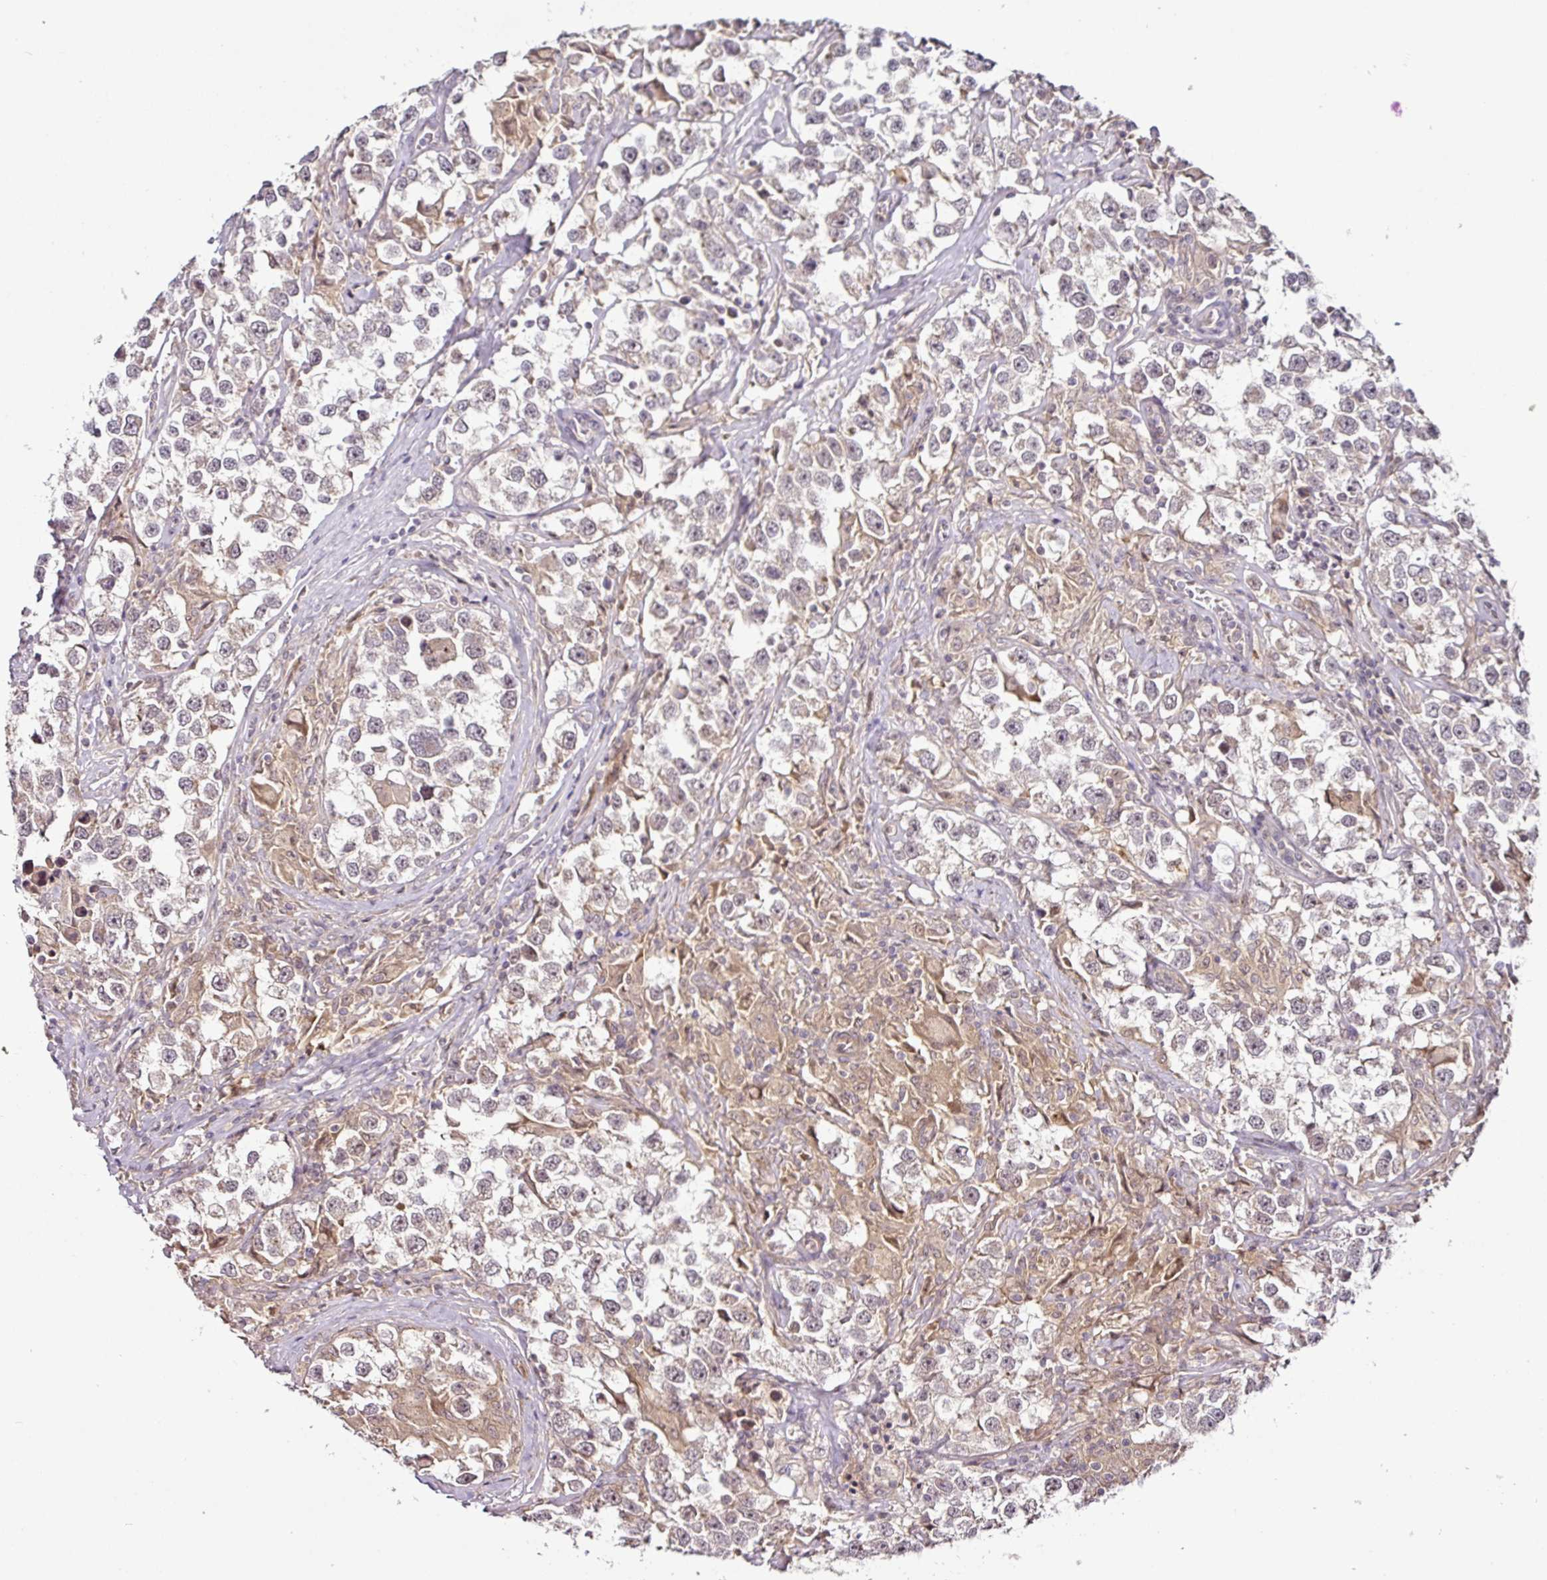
{"staining": {"intensity": "weak", "quantity": "25%-75%", "location": "nuclear"}, "tissue": "testis cancer", "cell_type": "Tumor cells", "image_type": "cancer", "snomed": [{"axis": "morphology", "description": "Seminoma, NOS"}, {"axis": "topography", "description": "Testis"}], "caption": "This image reveals immunohistochemistry staining of testis cancer (seminoma), with low weak nuclear expression in approximately 25%-75% of tumor cells.", "gene": "DCAF13", "patient": {"sex": "male", "age": 46}}